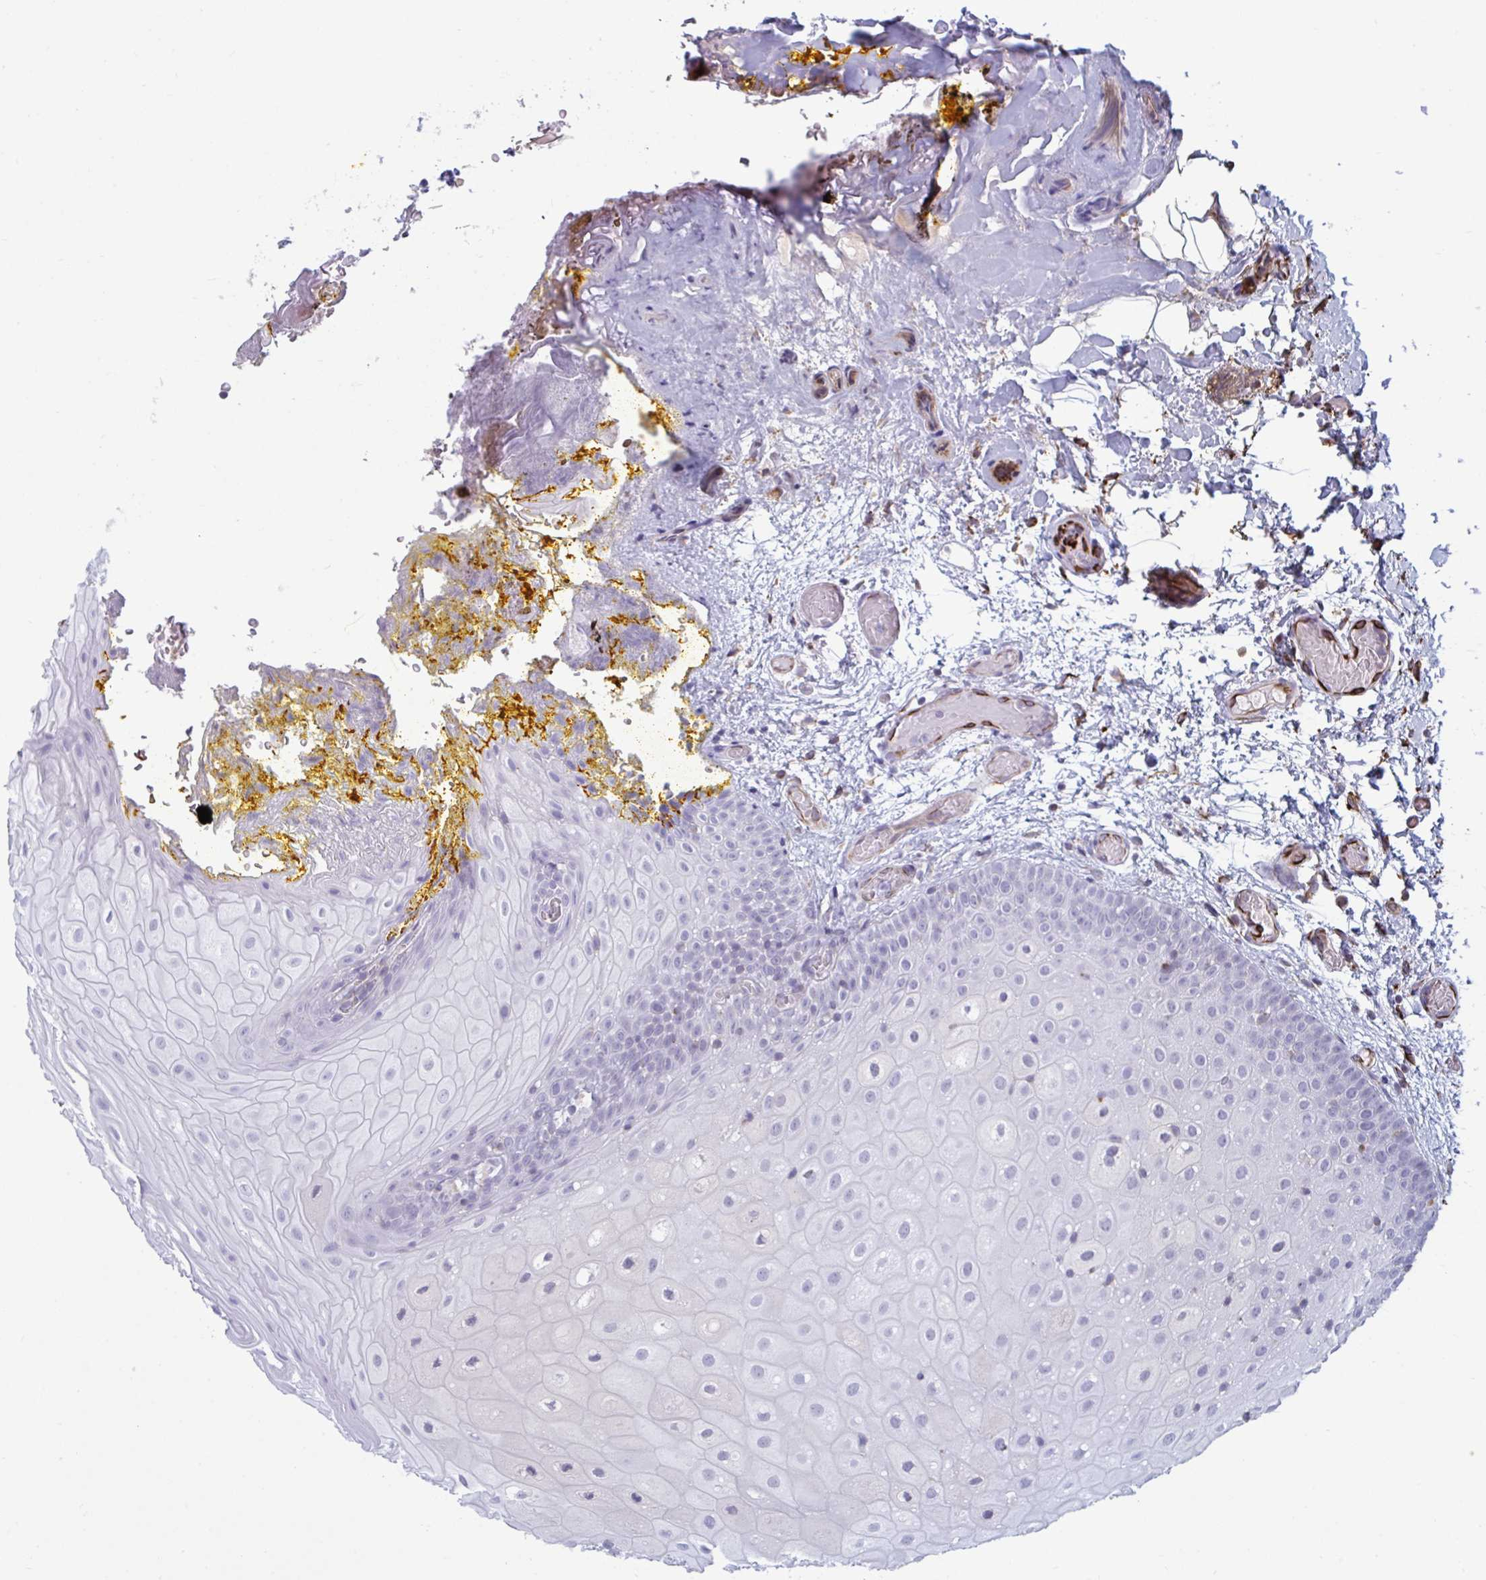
{"staining": {"intensity": "negative", "quantity": "none", "location": "none"}, "tissue": "oral mucosa", "cell_type": "Squamous epithelial cells", "image_type": "normal", "snomed": [{"axis": "morphology", "description": "Normal tissue, NOS"}, {"axis": "morphology", "description": "Squamous cell carcinoma, NOS"}, {"axis": "topography", "description": "Oral tissue"}, {"axis": "topography", "description": "Tounge, NOS"}, {"axis": "topography", "description": "Head-Neck"}], "caption": "IHC of benign human oral mucosa demonstrates no expression in squamous epithelial cells. (Stains: DAB immunohistochemistry with hematoxylin counter stain, Microscopy: brightfield microscopy at high magnification).", "gene": "OR1L3", "patient": {"sex": "male", "age": 76}}